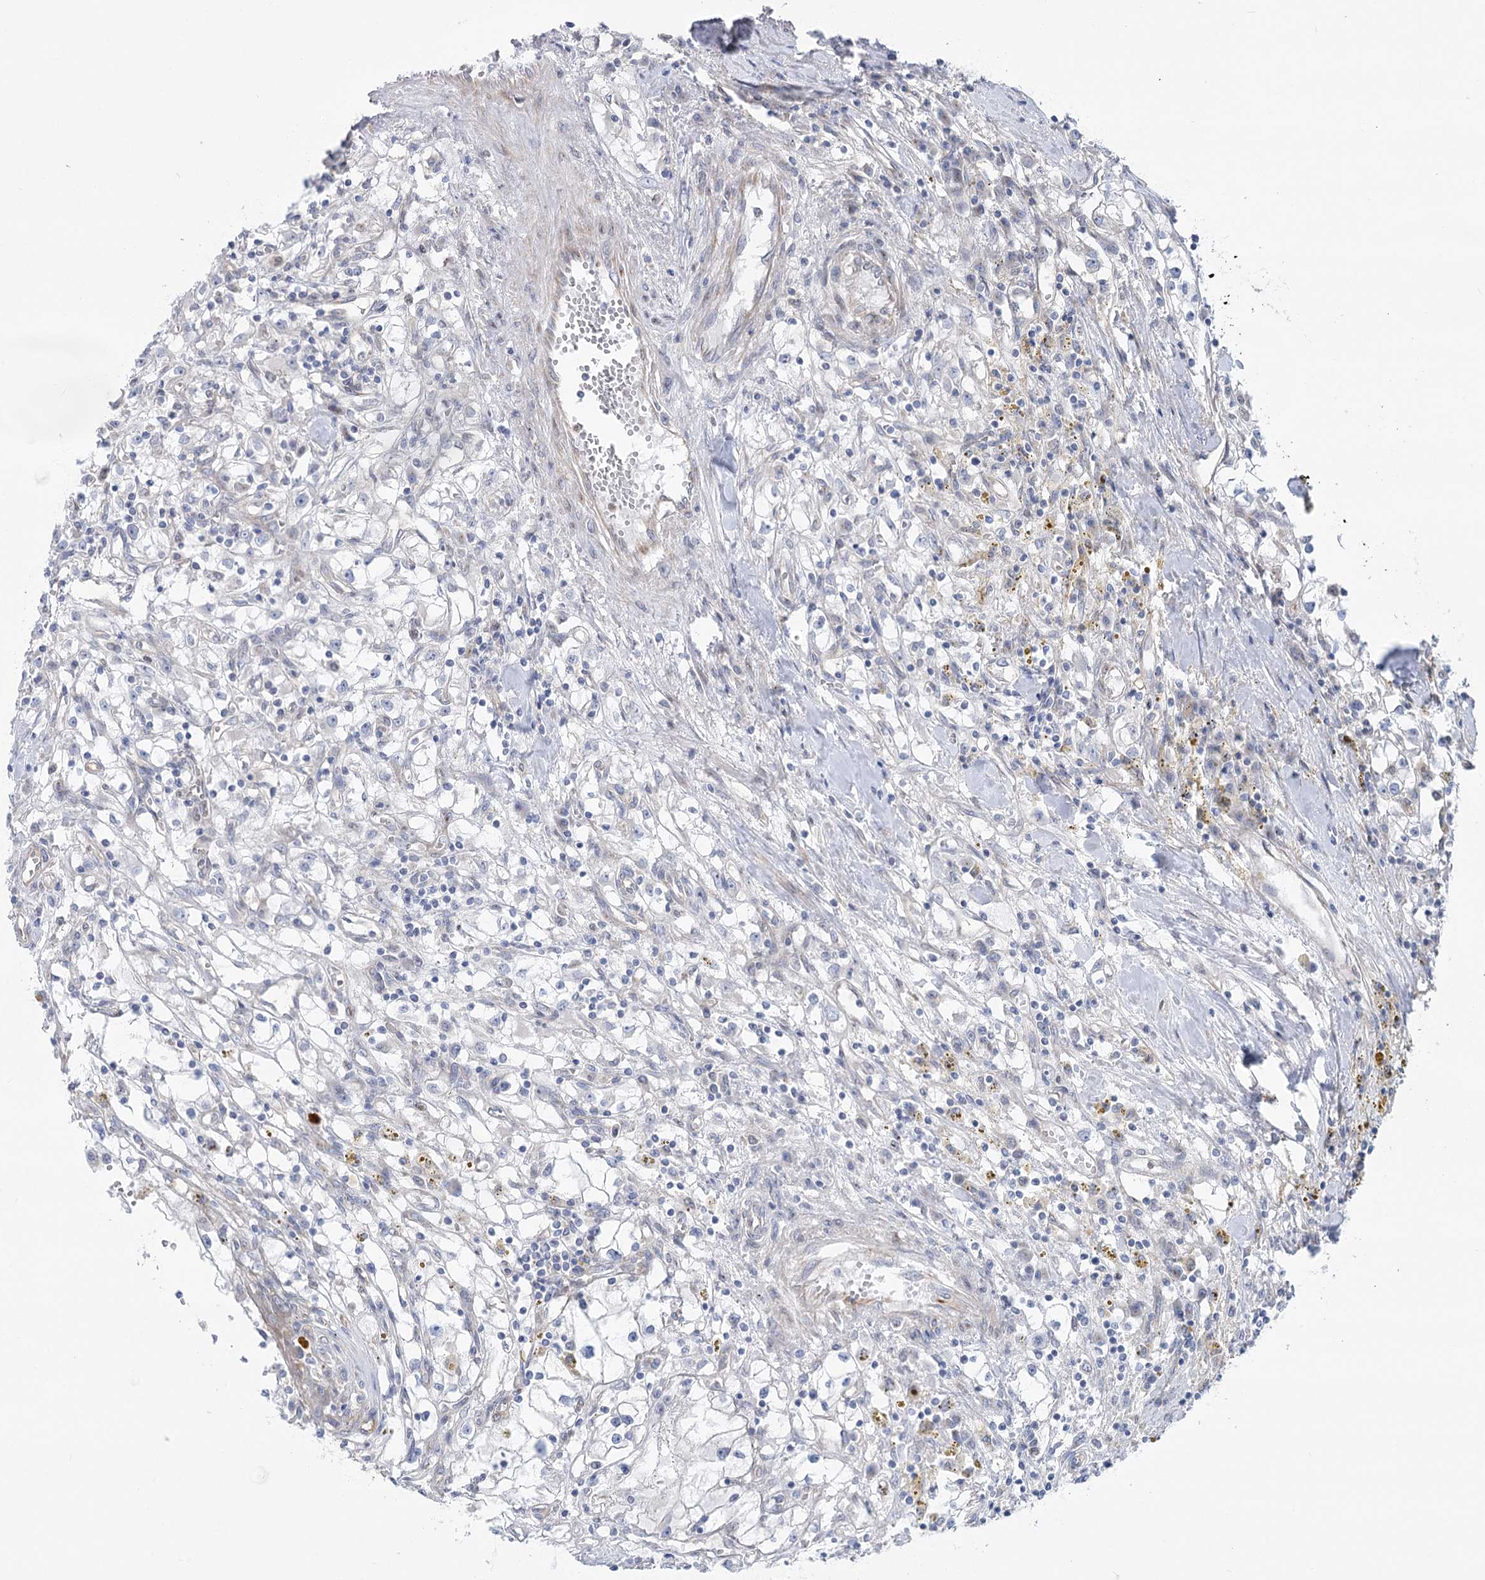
{"staining": {"intensity": "negative", "quantity": "none", "location": "none"}, "tissue": "renal cancer", "cell_type": "Tumor cells", "image_type": "cancer", "snomed": [{"axis": "morphology", "description": "Adenocarcinoma, NOS"}, {"axis": "topography", "description": "Kidney"}], "caption": "High power microscopy micrograph of an immunohistochemistry histopathology image of renal cancer (adenocarcinoma), revealing no significant staining in tumor cells.", "gene": "SCN11A", "patient": {"sex": "male", "age": 56}}